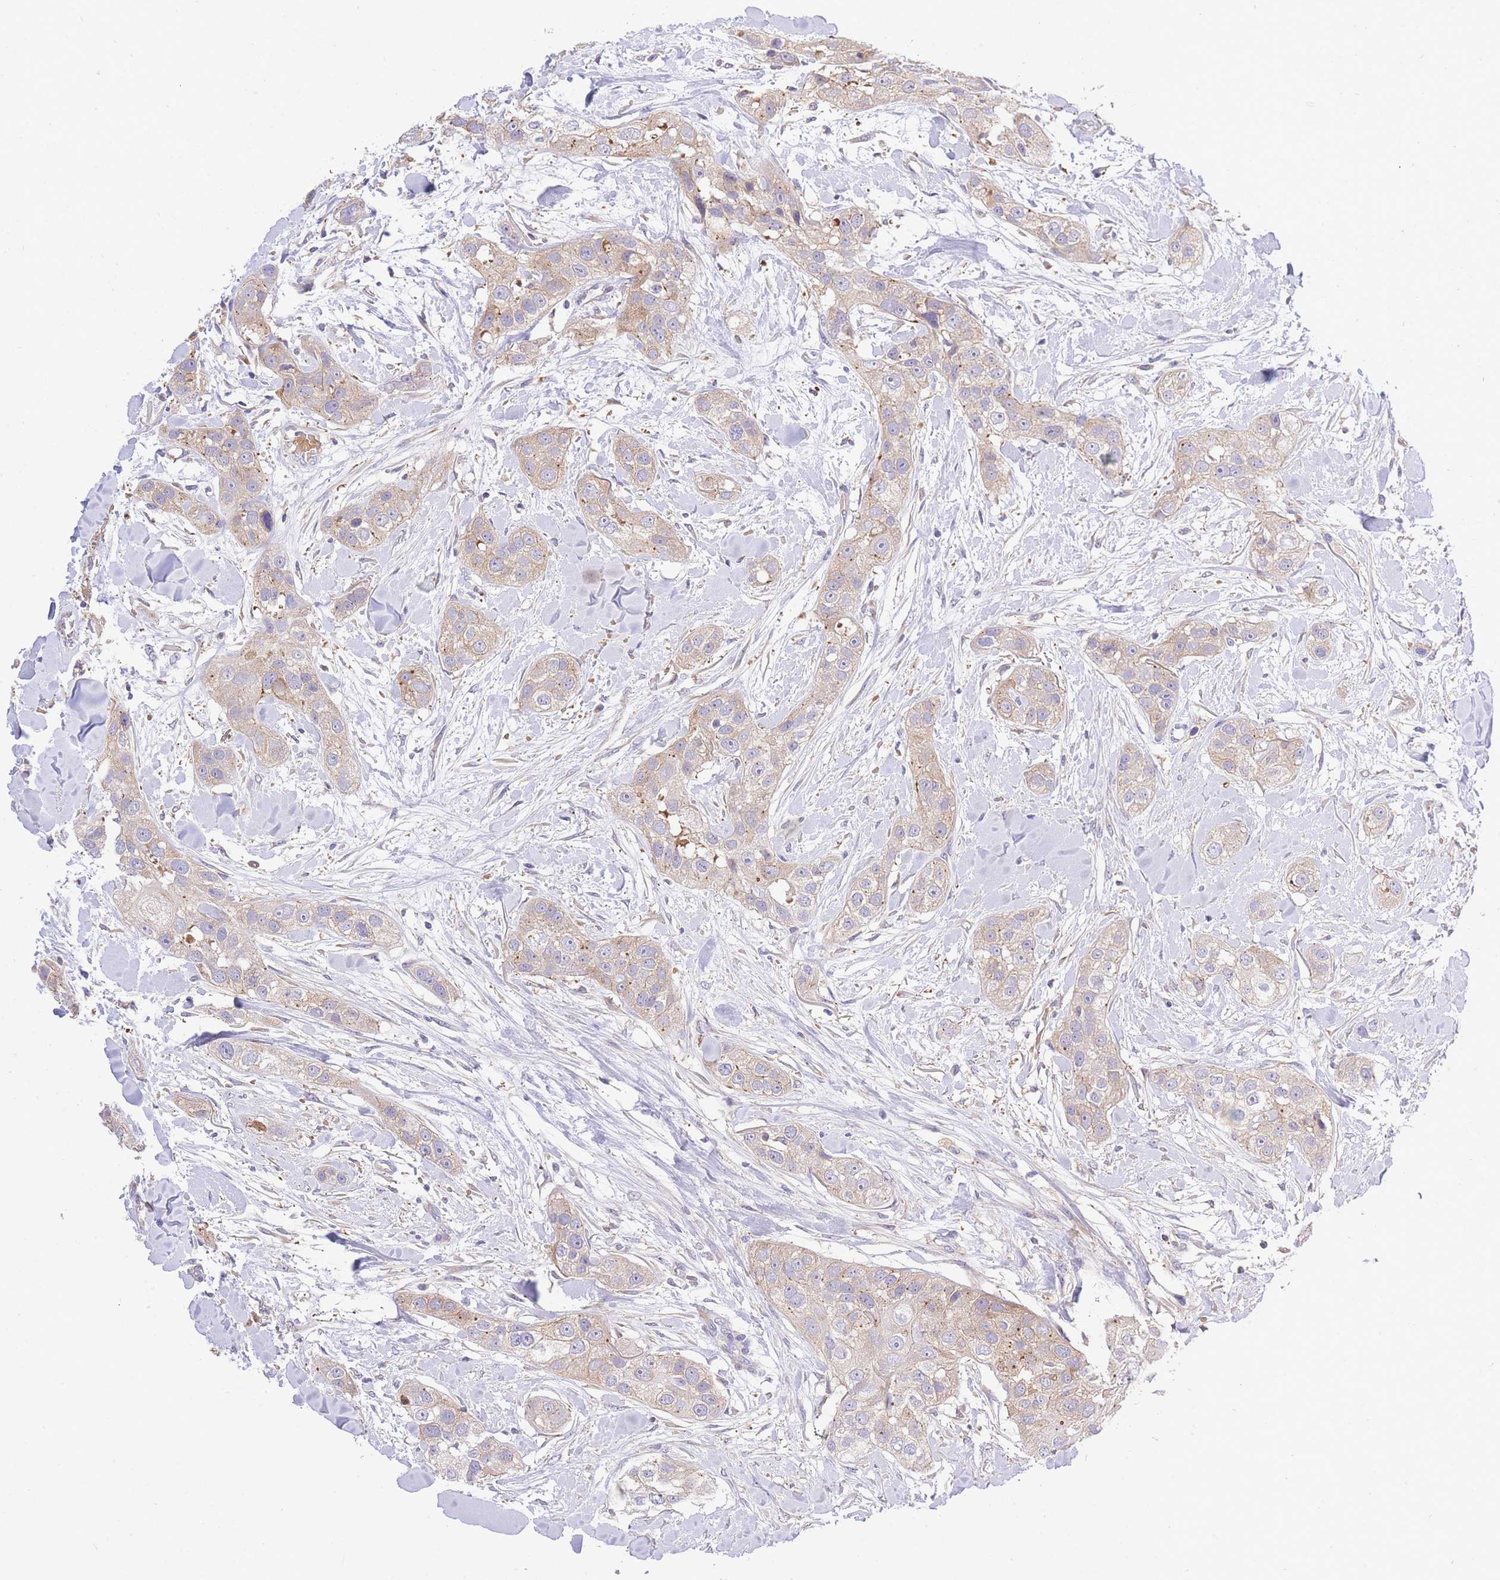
{"staining": {"intensity": "weak", "quantity": "25%-75%", "location": "cytoplasmic/membranous"}, "tissue": "head and neck cancer", "cell_type": "Tumor cells", "image_type": "cancer", "snomed": [{"axis": "morphology", "description": "Normal tissue, NOS"}, {"axis": "morphology", "description": "Squamous cell carcinoma, NOS"}, {"axis": "topography", "description": "Skeletal muscle"}, {"axis": "topography", "description": "Head-Neck"}], "caption": "Human head and neck squamous cell carcinoma stained with a protein marker shows weak staining in tumor cells.", "gene": "INSYN2B", "patient": {"sex": "male", "age": 51}}